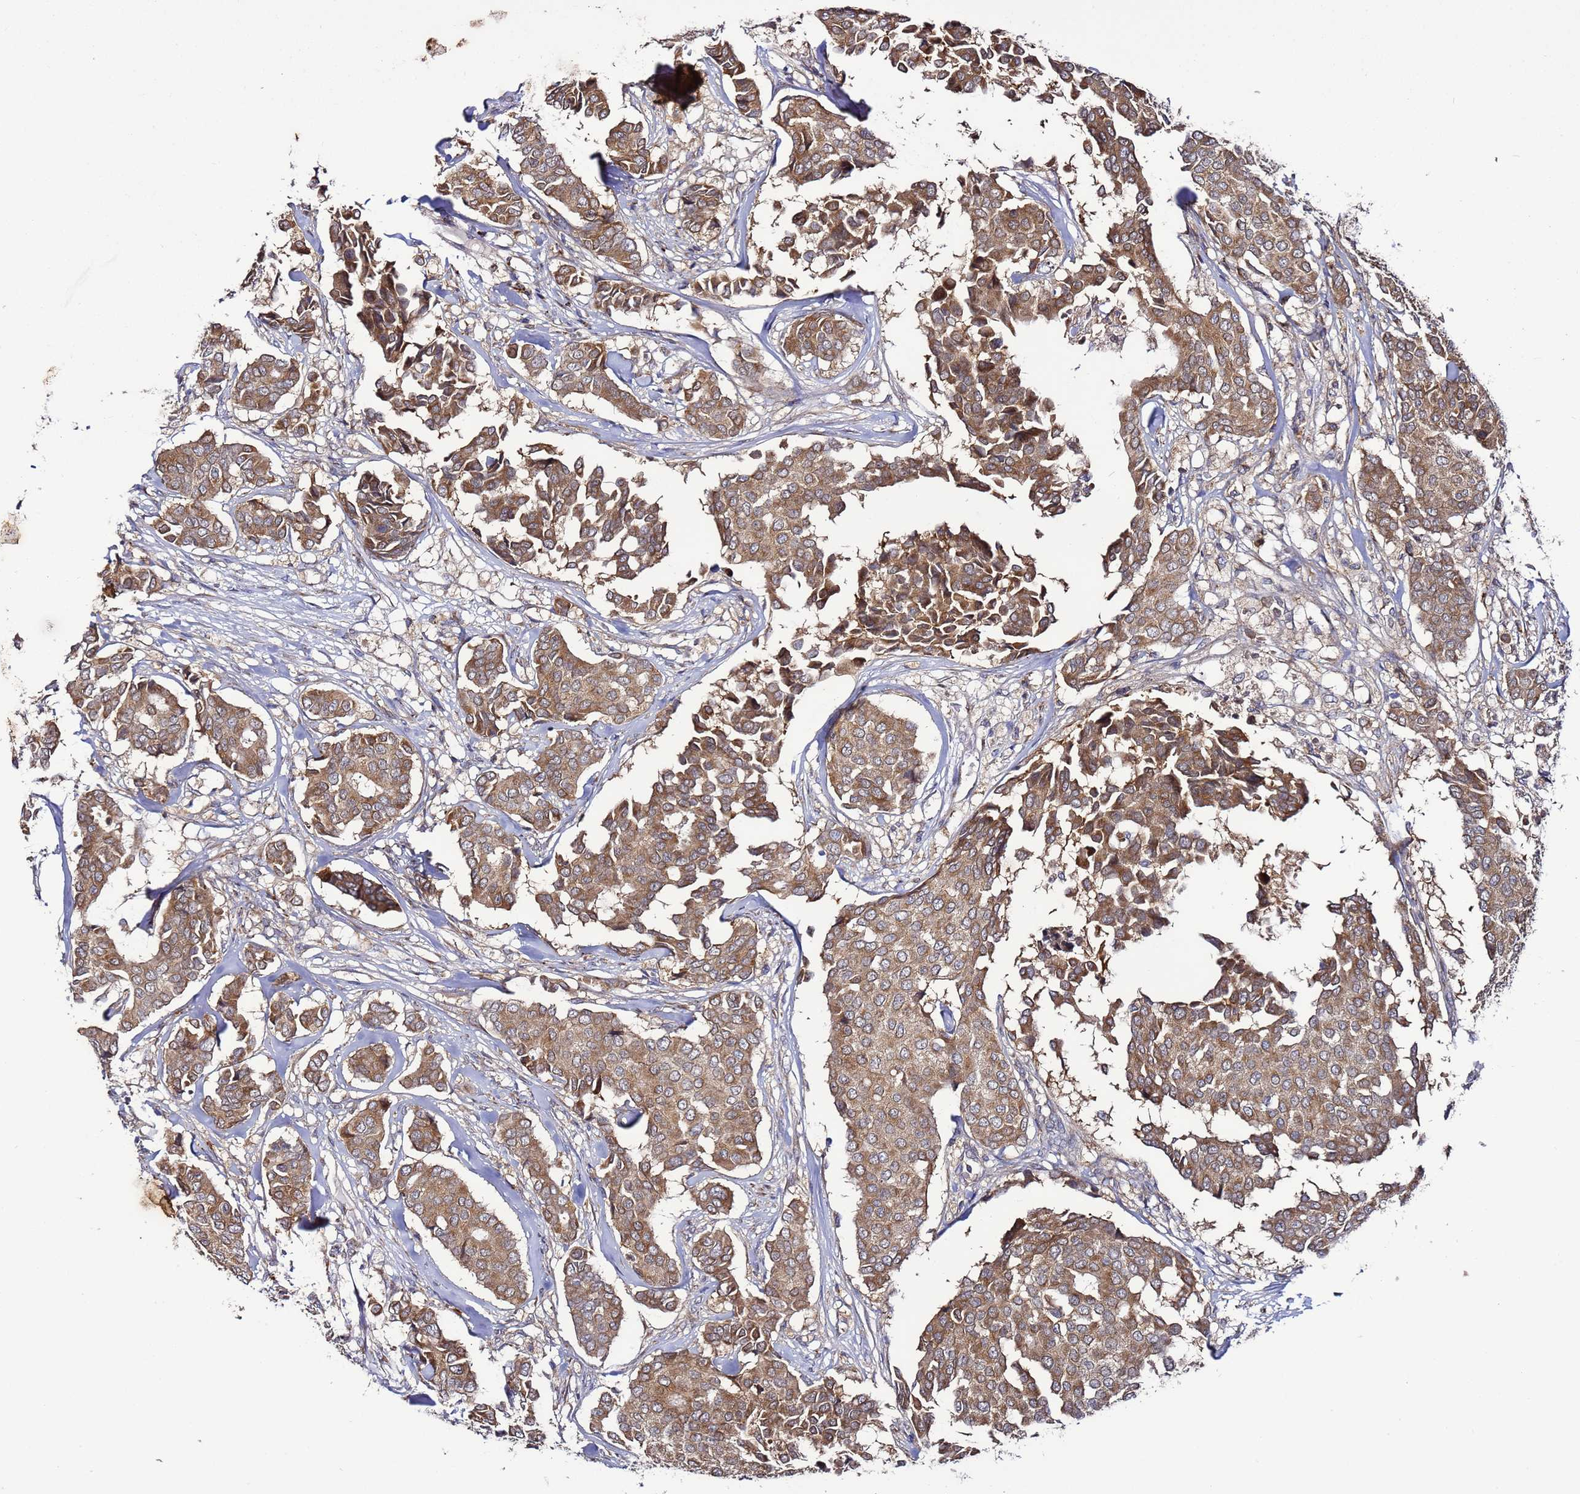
{"staining": {"intensity": "moderate", "quantity": ">75%", "location": "cytoplasmic/membranous"}, "tissue": "breast cancer", "cell_type": "Tumor cells", "image_type": "cancer", "snomed": [{"axis": "morphology", "description": "Duct carcinoma"}, {"axis": "topography", "description": "Breast"}], "caption": "Breast invasive ductal carcinoma stained with immunohistochemistry (IHC) shows moderate cytoplasmic/membranous expression in approximately >75% of tumor cells. Nuclei are stained in blue.", "gene": "TMEM176B", "patient": {"sex": "female", "age": 75}}